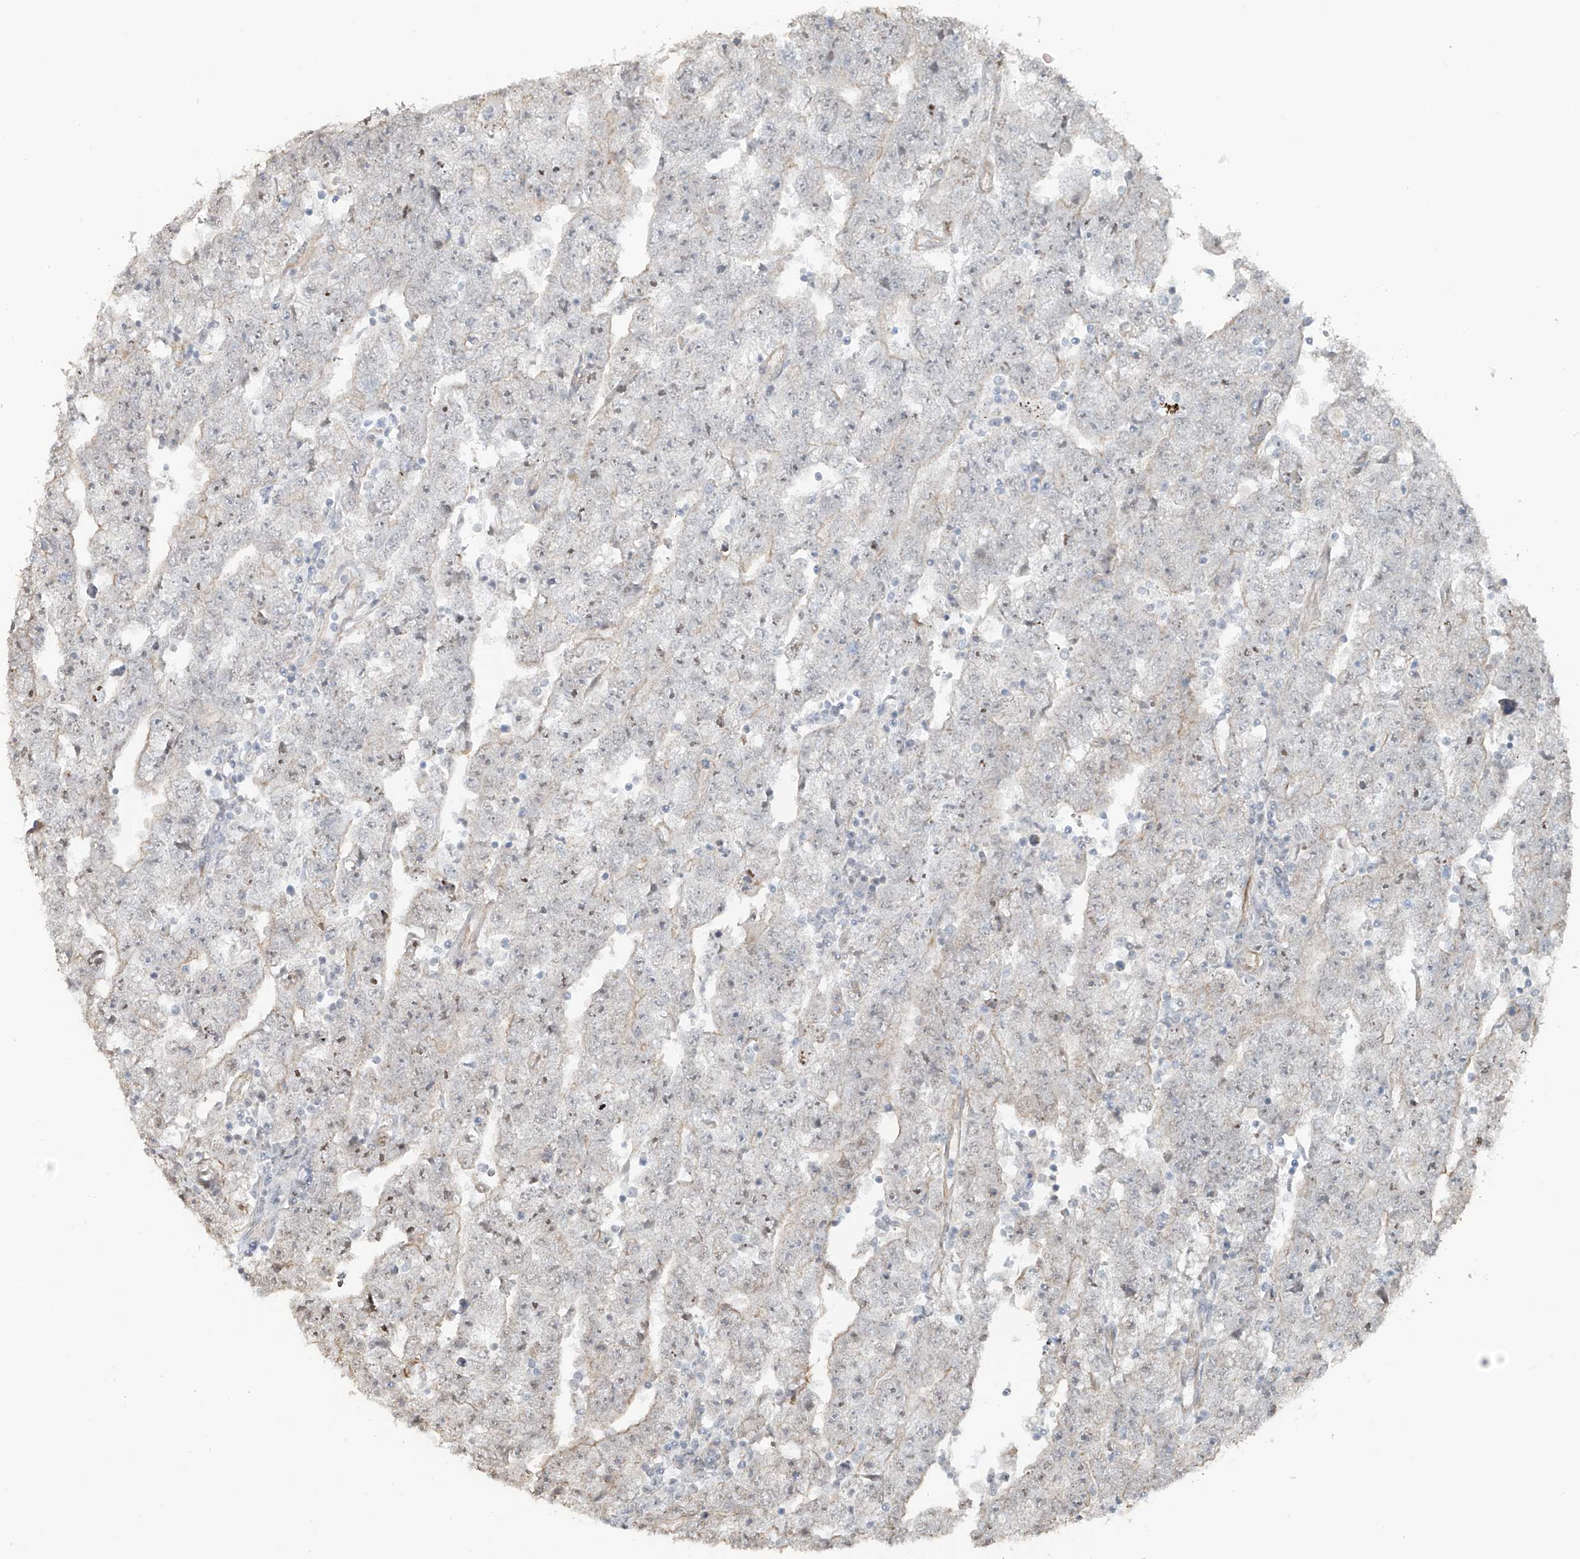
{"staining": {"intensity": "negative", "quantity": "none", "location": "none"}, "tissue": "testis cancer", "cell_type": "Tumor cells", "image_type": "cancer", "snomed": [{"axis": "morphology", "description": "Carcinoma, Embryonal, NOS"}, {"axis": "topography", "description": "Testis"}], "caption": "Immunohistochemical staining of human testis cancer (embryonal carcinoma) reveals no significant expression in tumor cells.", "gene": "TUBE1", "patient": {"sex": "male", "age": 25}}